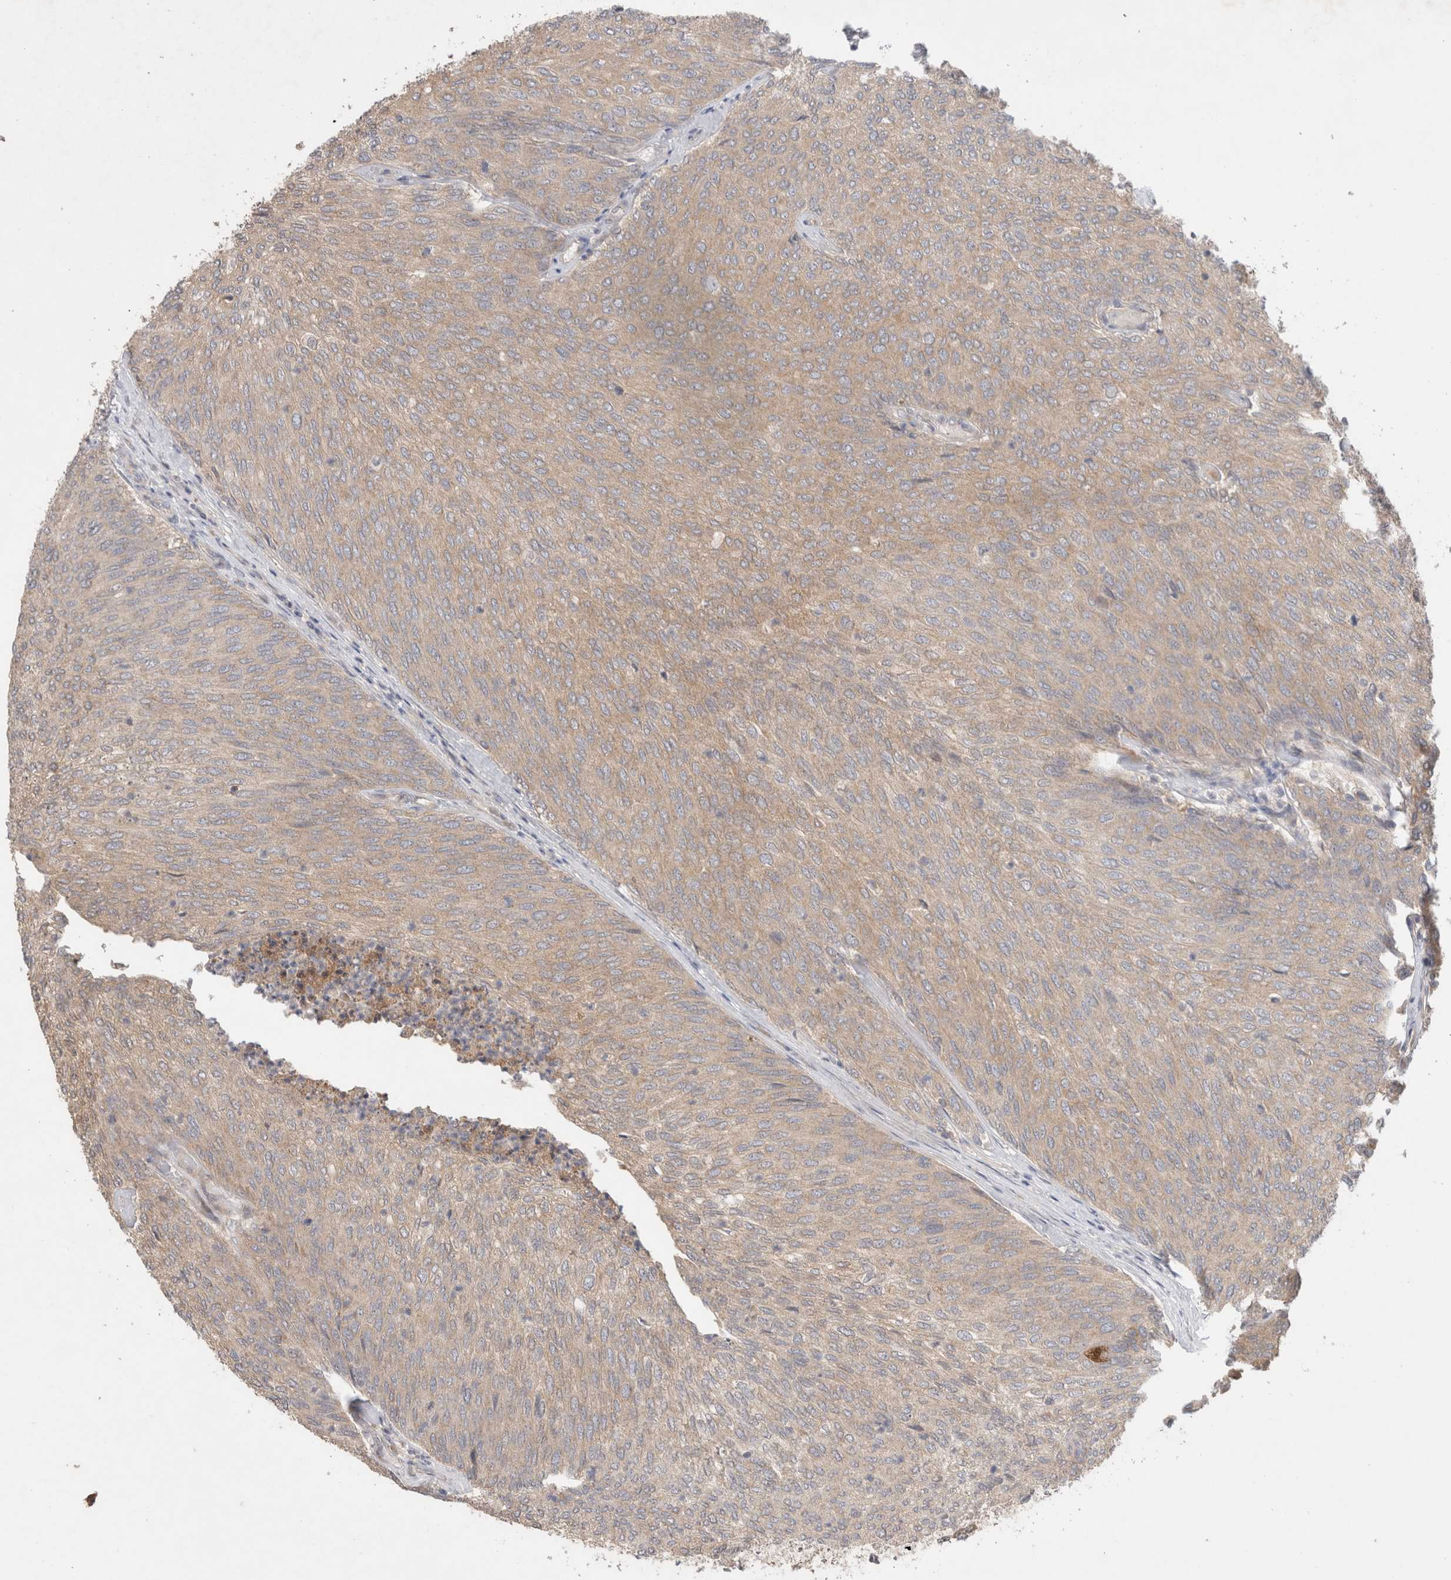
{"staining": {"intensity": "weak", "quantity": ">75%", "location": "cytoplasmic/membranous"}, "tissue": "urothelial cancer", "cell_type": "Tumor cells", "image_type": "cancer", "snomed": [{"axis": "morphology", "description": "Urothelial carcinoma, Low grade"}, {"axis": "topography", "description": "Urinary bladder"}], "caption": "Tumor cells reveal low levels of weak cytoplasmic/membranous positivity in approximately >75% of cells in urothelial carcinoma (low-grade). (IHC, brightfield microscopy, high magnification).", "gene": "SLC29A1", "patient": {"sex": "female", "age": 79}}